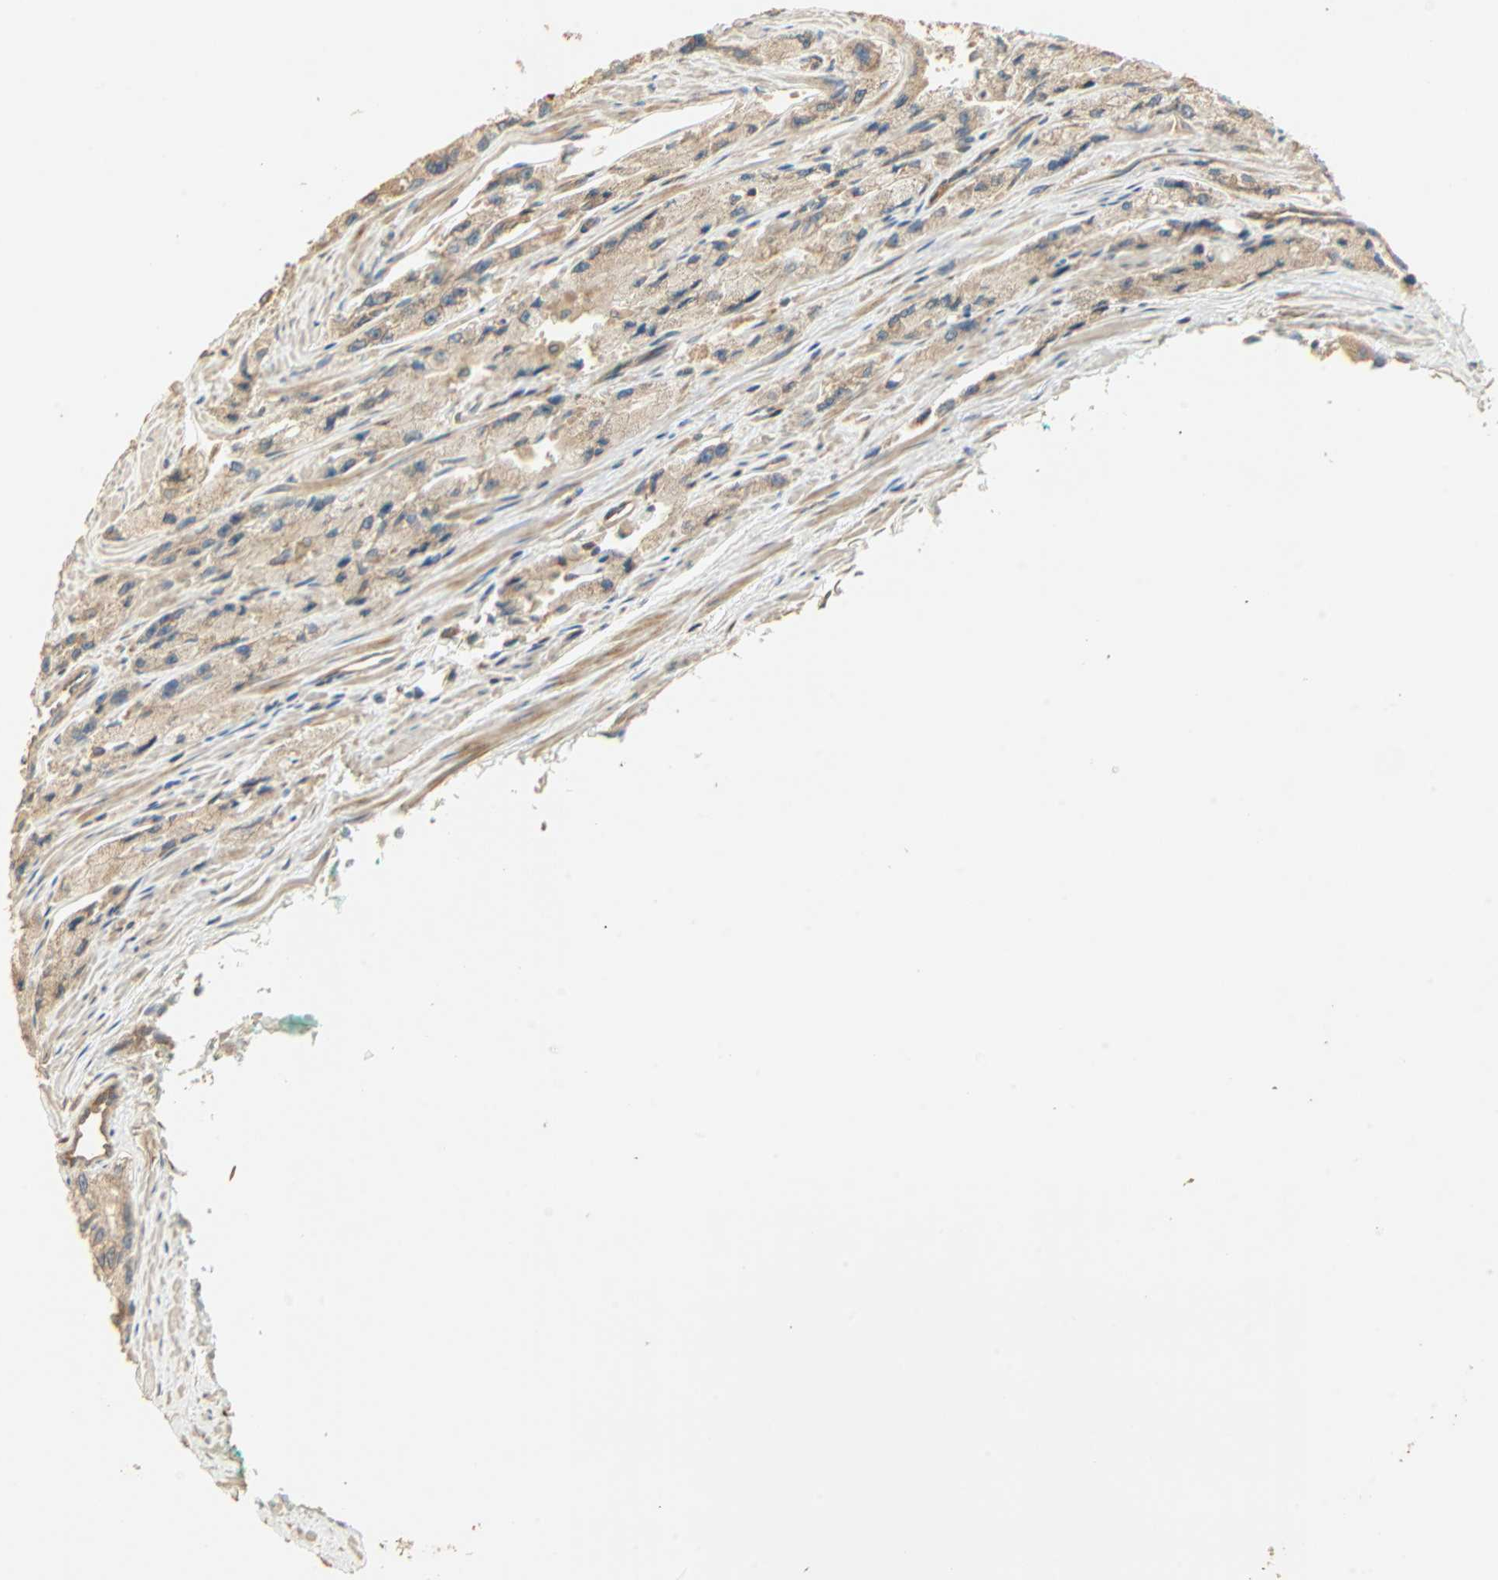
{"staining": {"intensity": "weak", "quantity": ">75%", "location": "cytoplasmic/membranous"}, "tissue": "prostate cancer", "cell_type": "Tumor cells", "image_type": "cancer", "snomed": [{"axis": "morphology", "description": "Adenocarcinoma, High grade"}, {"axis": "topography", "description": "Prostate"}], "caption": "About >75% of tumor cells in human prostate cancer exhibit weak cytoplasmic/membranous protein expression as visualized by brown immunohistochemical staining.", "gene": "GALK1", "patient": {"sex": "male", "age": 58}}